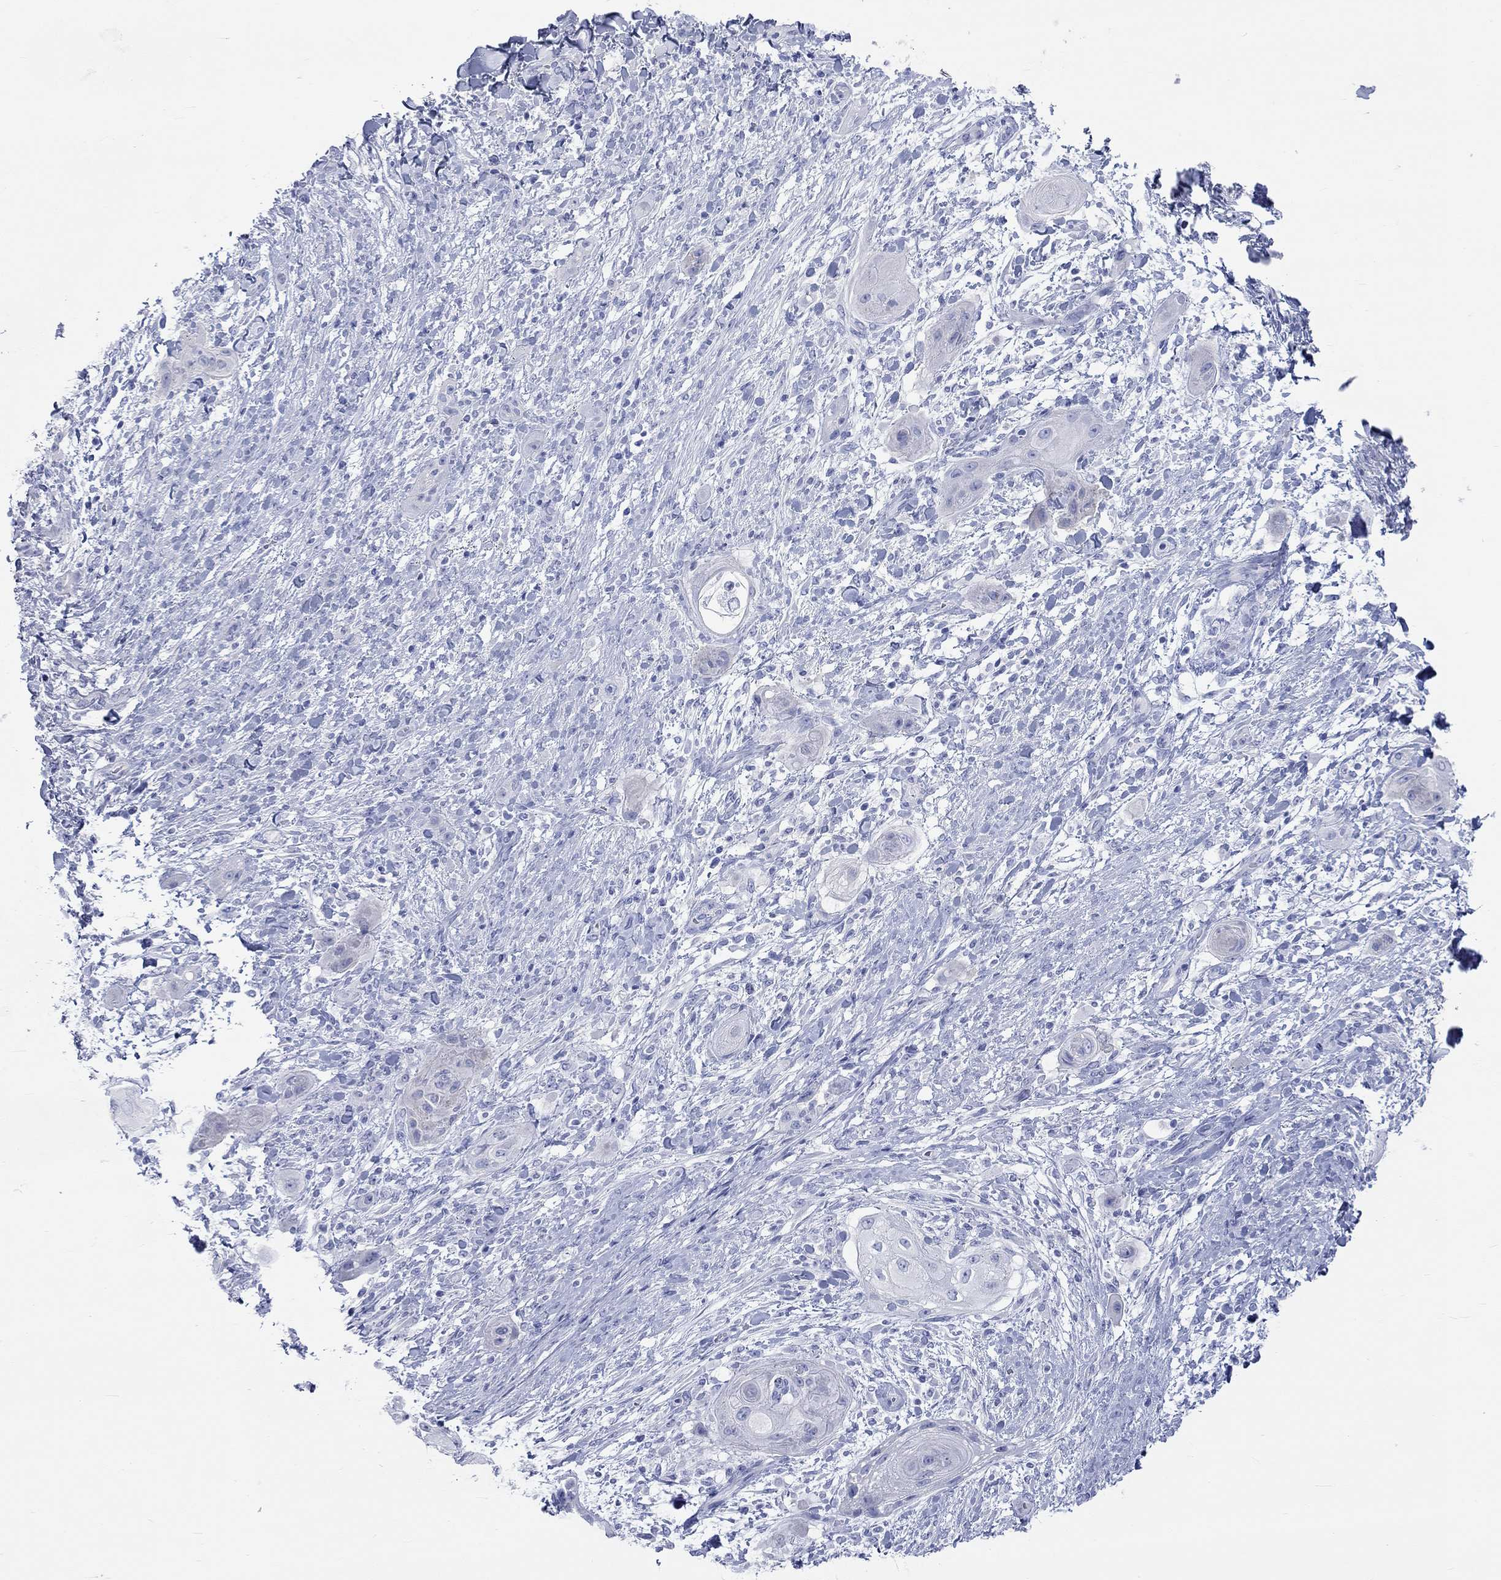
{"staining": {"intensity": "negative", "quantity": "none", "location": "none"}, "tissue": "skin cancer", "cell_type": "Tumor cells", "image_type": "cancer", "snomed": [{"axis": "morphology", "description": "Squamous cell carcinoma, NOS"}, {"axis": "topography", "description": "Skin"}], "caption": "High magnification brightfield microscopy of skin squamous cell carcinoma stained with DAB (brown) and counterstained with hematoxylin (blue): tumor cells show no significant staining.", "gene": "SPATA9", "patient": {"sex": "male", "age": 62}}